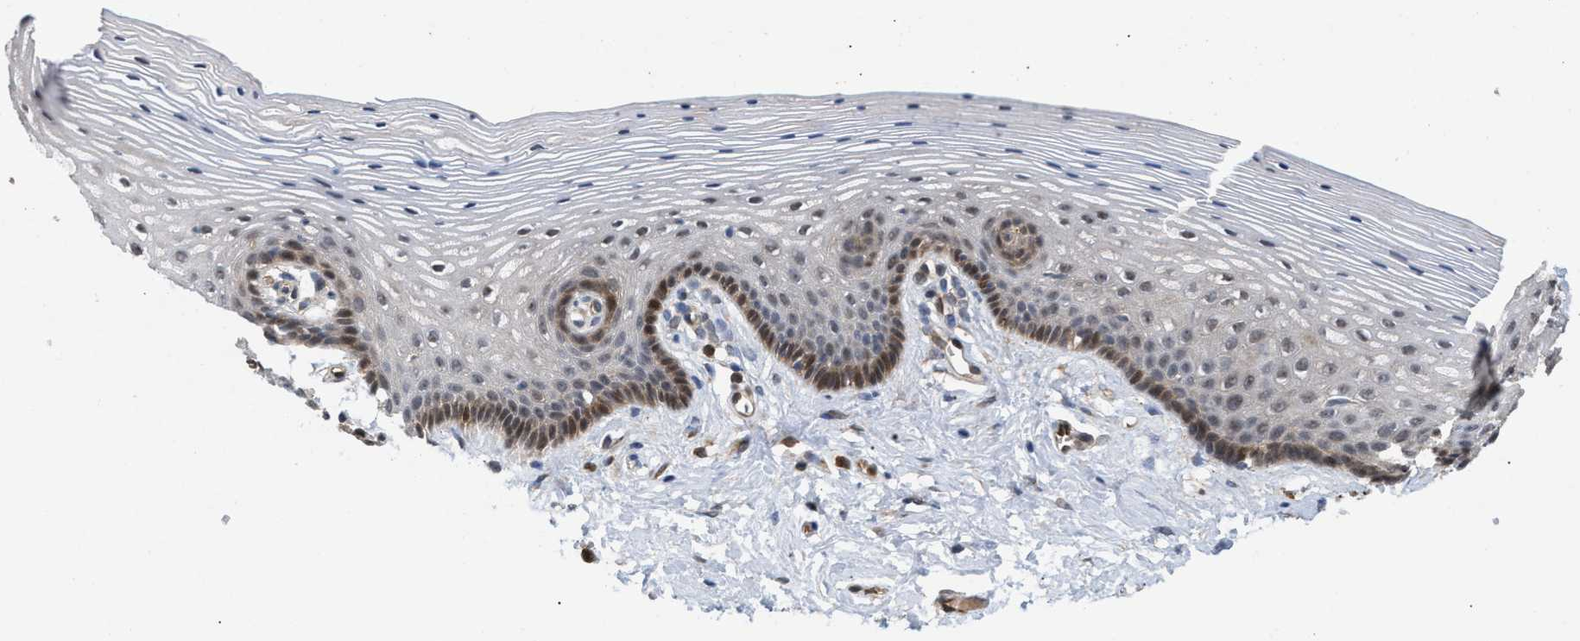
{"staining": {"intensity": "moderate", "quantity": "<25%", "location": "nuclear"}, "tissue": "vagina", "cell_type": "Squamous epithelial cells", "image_type": "normal", "snomed": [{"axis": "morphology", "description": "Normal tissue, NOS"}, {"axis": "topography", "description": "Vagina"}], "caption": "Approximately <25% of squamous epithelial cells in unremarkable vagina reveal moderate nuclear protein positivity as visualized by brown immunohistochemical staining.", "gene": "GLOD4", "patient": {"sex": "female", "age": 32}}